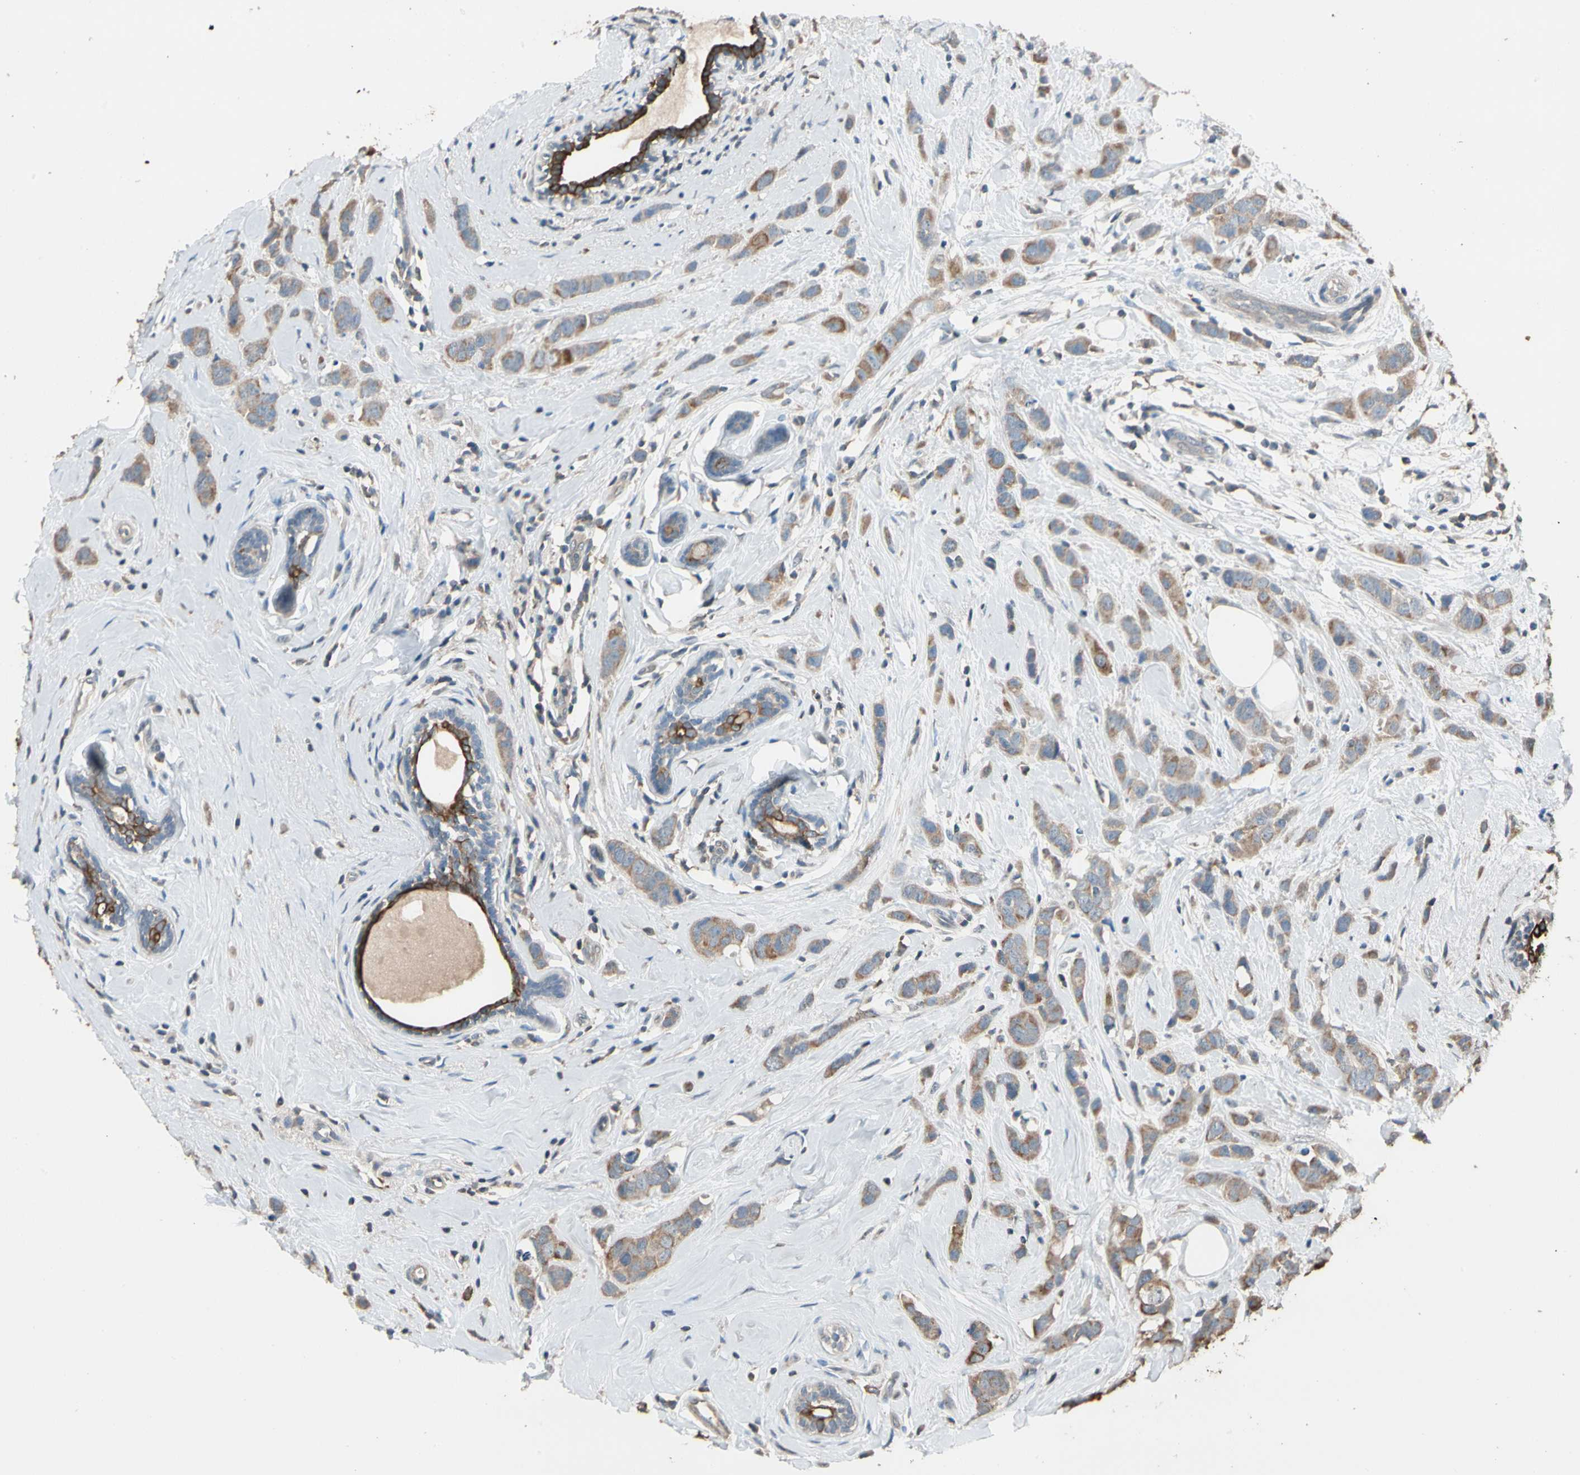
{"staining": {"intensity": "weak", "quantity": ">75%", "location": "cytoplasmic/membranous"}, "tissue": "breast cancer", "cell_type": "Tumor cells", "image_type": "cancer", "snomed": [{"axis": "morphology", "description": "Normal tissue, NOS"}, {"axis": "morphology", "description": "Duct carcinoma"}, {"axis": "topography", "description": "Breast"}], "caption": "Approximately >75% of tumor cells in human breast intraductal carcinoma demonstrate weak cytoplasmic/membranous protein positivity as visualized by brown immunohistochemical staining.", "gene": "MAP3K7", "patient": {"sex": "female", "age": 50}}